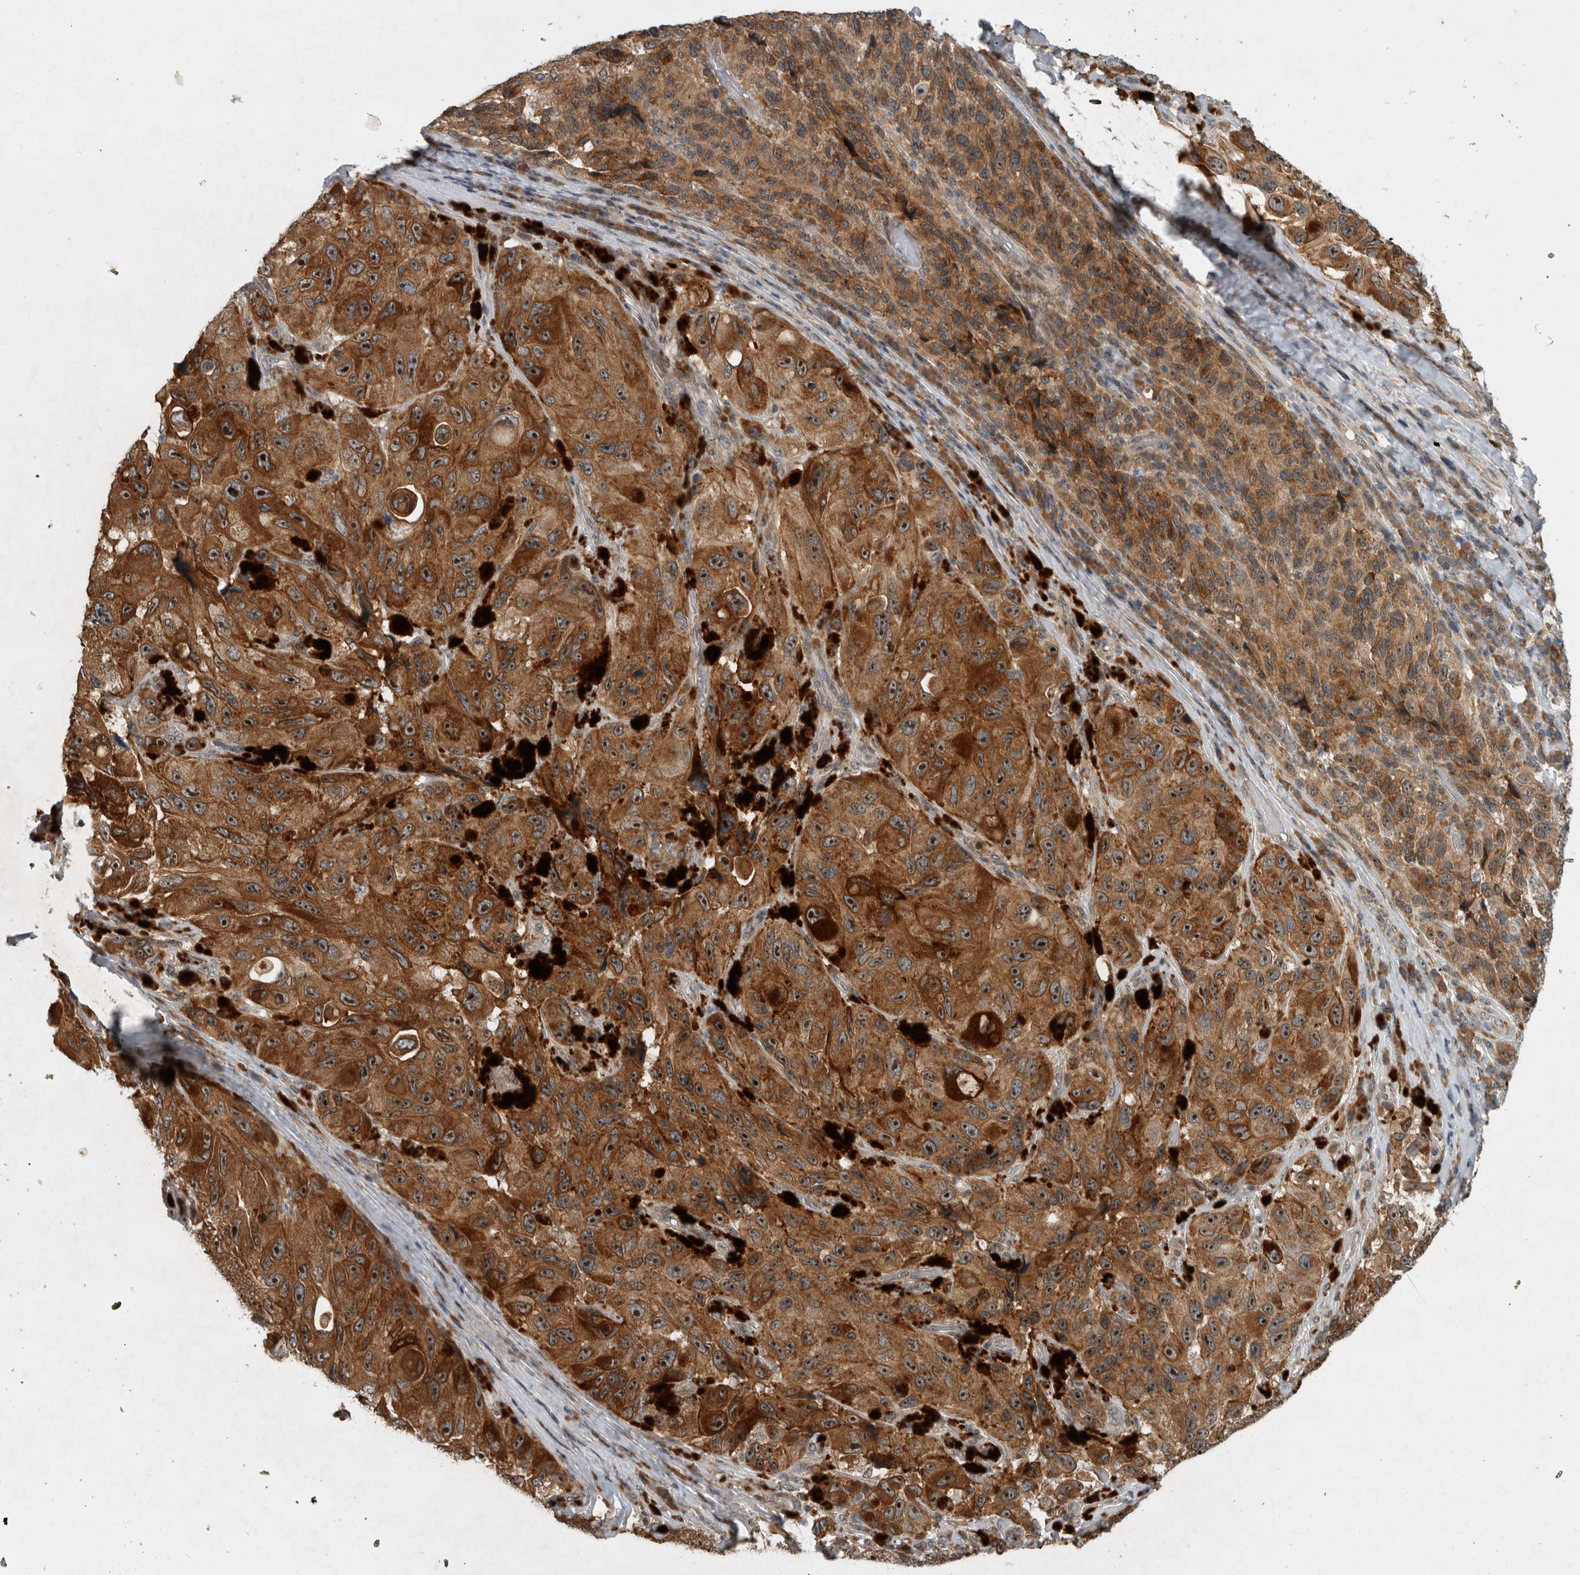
{"staining": {"intensity": "moderate", "quantity": ">75%", "location": "cytoplasmic/membranous,nuclear"}, "tissue": "melanoma", "cell_type": "Tumor cells", "image_type": "cancer", "snomed": [{"axis": "morphology", "description": "Malignant melanoma, NOS"}, {"axis": "topography", "description": "Skin"}], "caption": "This is an image of IHC staining of malignant melanoma, which shows moderate expression in the cytoplasmic/membranous and nuclear of tumor cells.", "gene": "GPR137B", "patient": {"sex": "female", "age": 73}}